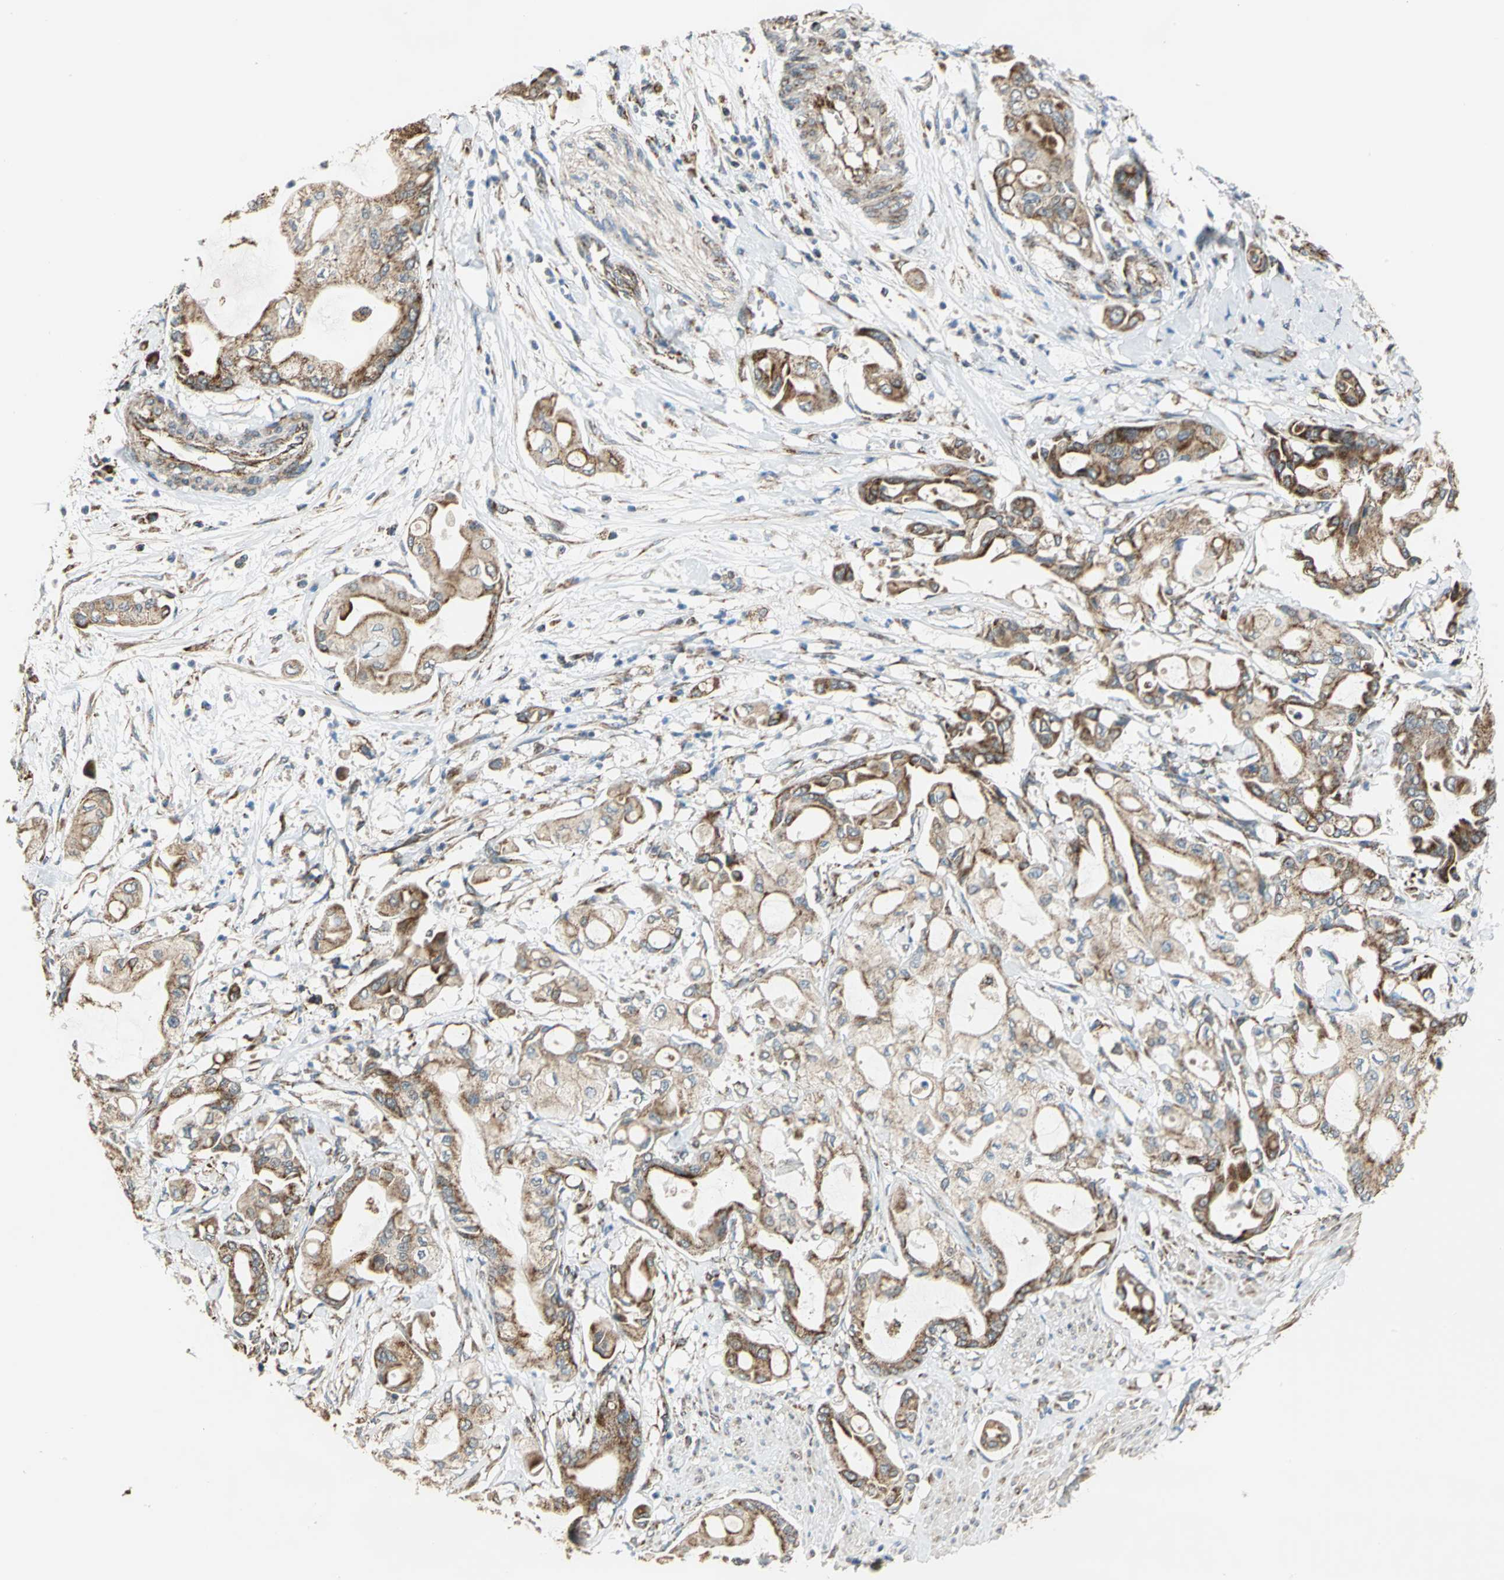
{"staining": {"intensity": "moderate", "quantity": ">75%", "location": "cytoplasmic/membranous"}, "tissue": "pancreatic cancer", "cell_type": "Tumor cells", "image_type": "cancer", "snomed": [{"axis": "morphology", "description": "Adenocarcinoma, NOS"}, {"axis": "morphology", "description": "Adenocarcinoma, metastatic, NOS"}, {"axis": "topography", "description": "Lymph node"}, {"axis": "topography", "description": "Pancreas"}, {"axis": "topography", "description": "Duodenum"}], "caption": "Immunohistochemical staining of pancreatic metastatic adenocarcinoma exhibits medium levels of moderate cytoplasmic/membranous positivity in about >75% of tumor cells.", "gene": "MRPS22", "patient": {"sex": "female", "age": 64}}